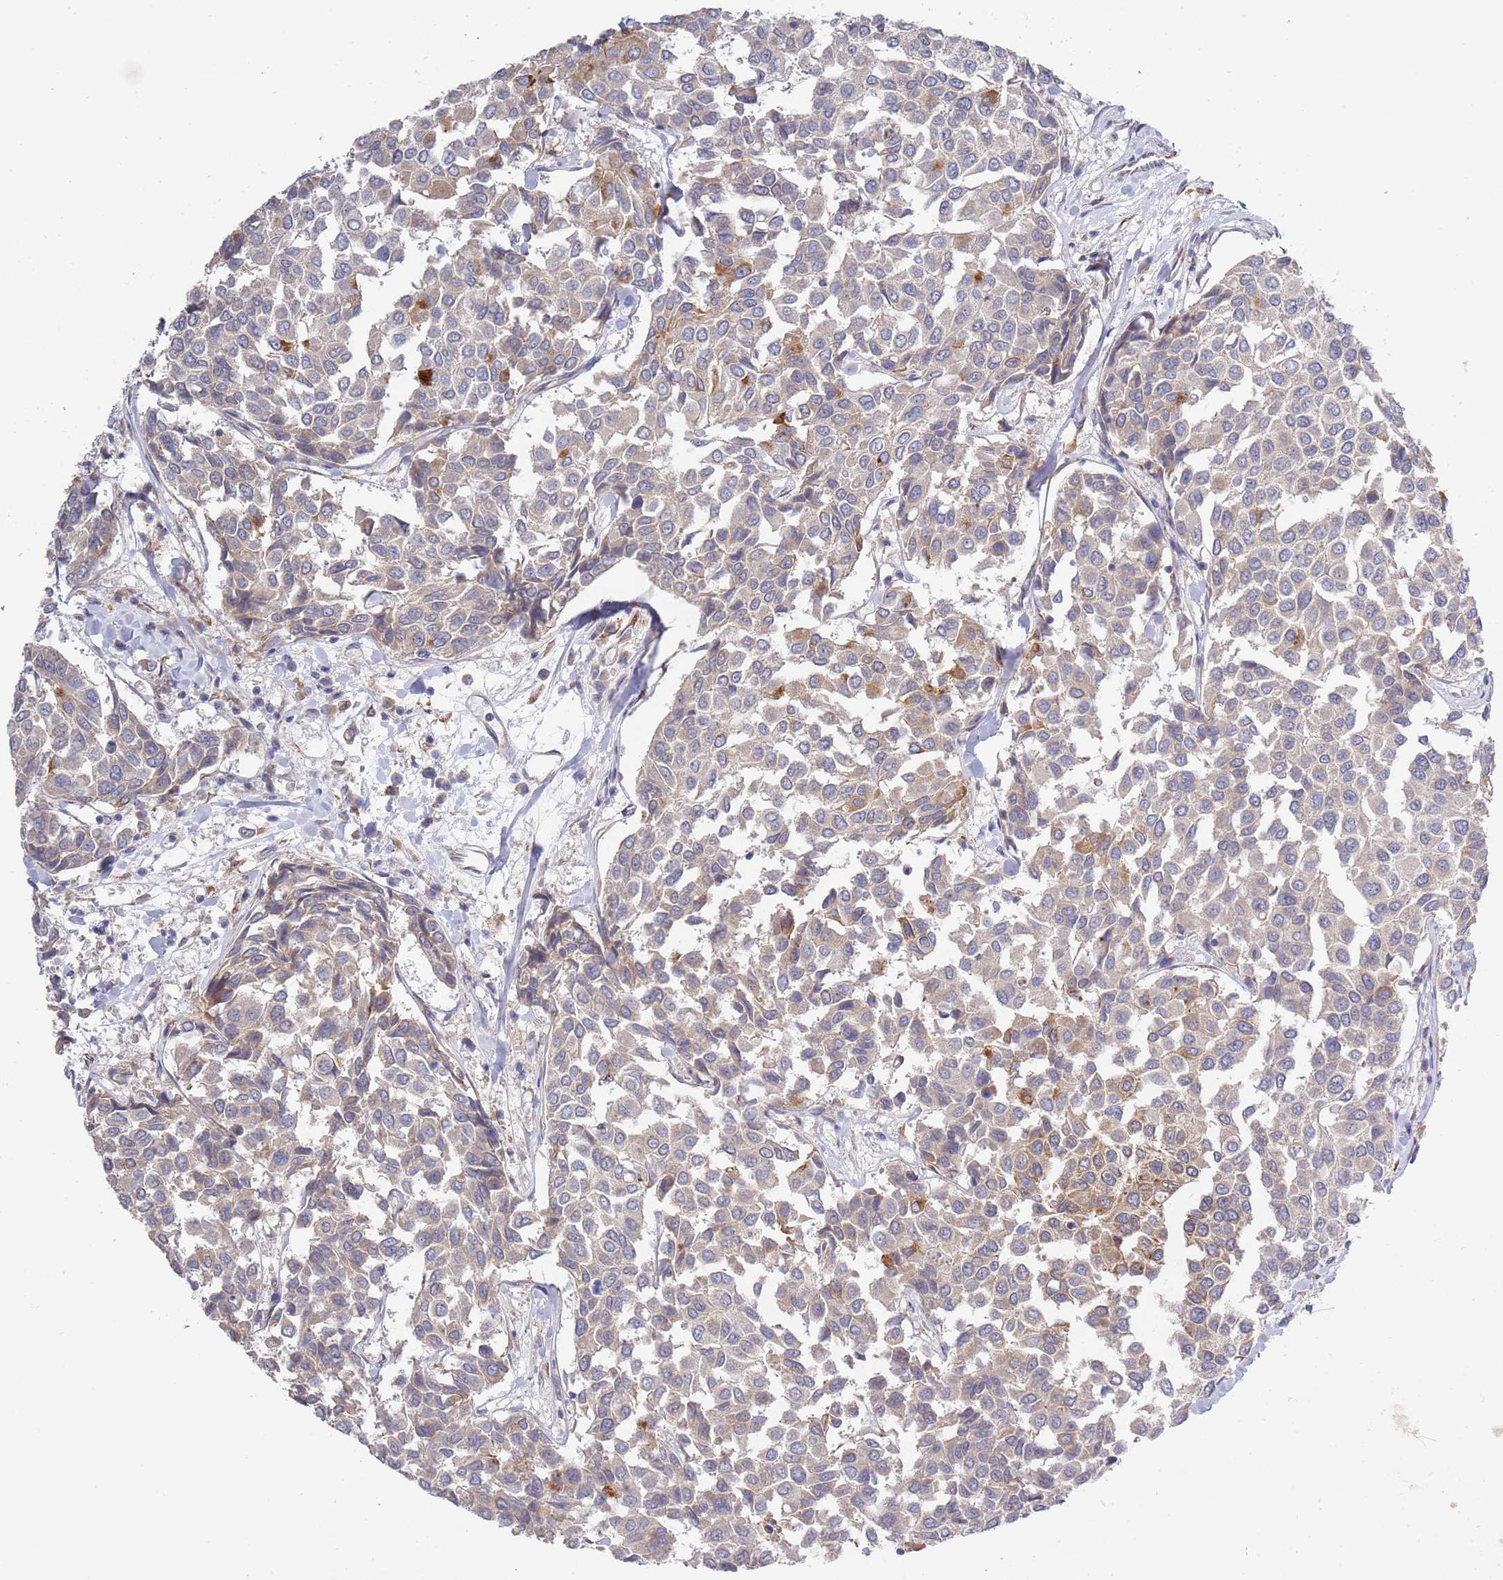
{"staining": {"intensity": "moderate", "quantity": "<25%", "location": "cytoplasmic/membranous"}, "tissue": "breast cancer", "cell_type": "Tumor cells", "image_type": "cancer", "snomed": [{"axis": "morphology", "description": "Duct carcinoma"}, {"axis": "topography", "description": "Breast"}], "caption": "Protein analysis of breast cancer tissue shows moderate cytoplasmic/membranous staining in approximately <25% of tumor cells.", "gene": "VRK2", "patient": {"sex": "female", "age": 55}}